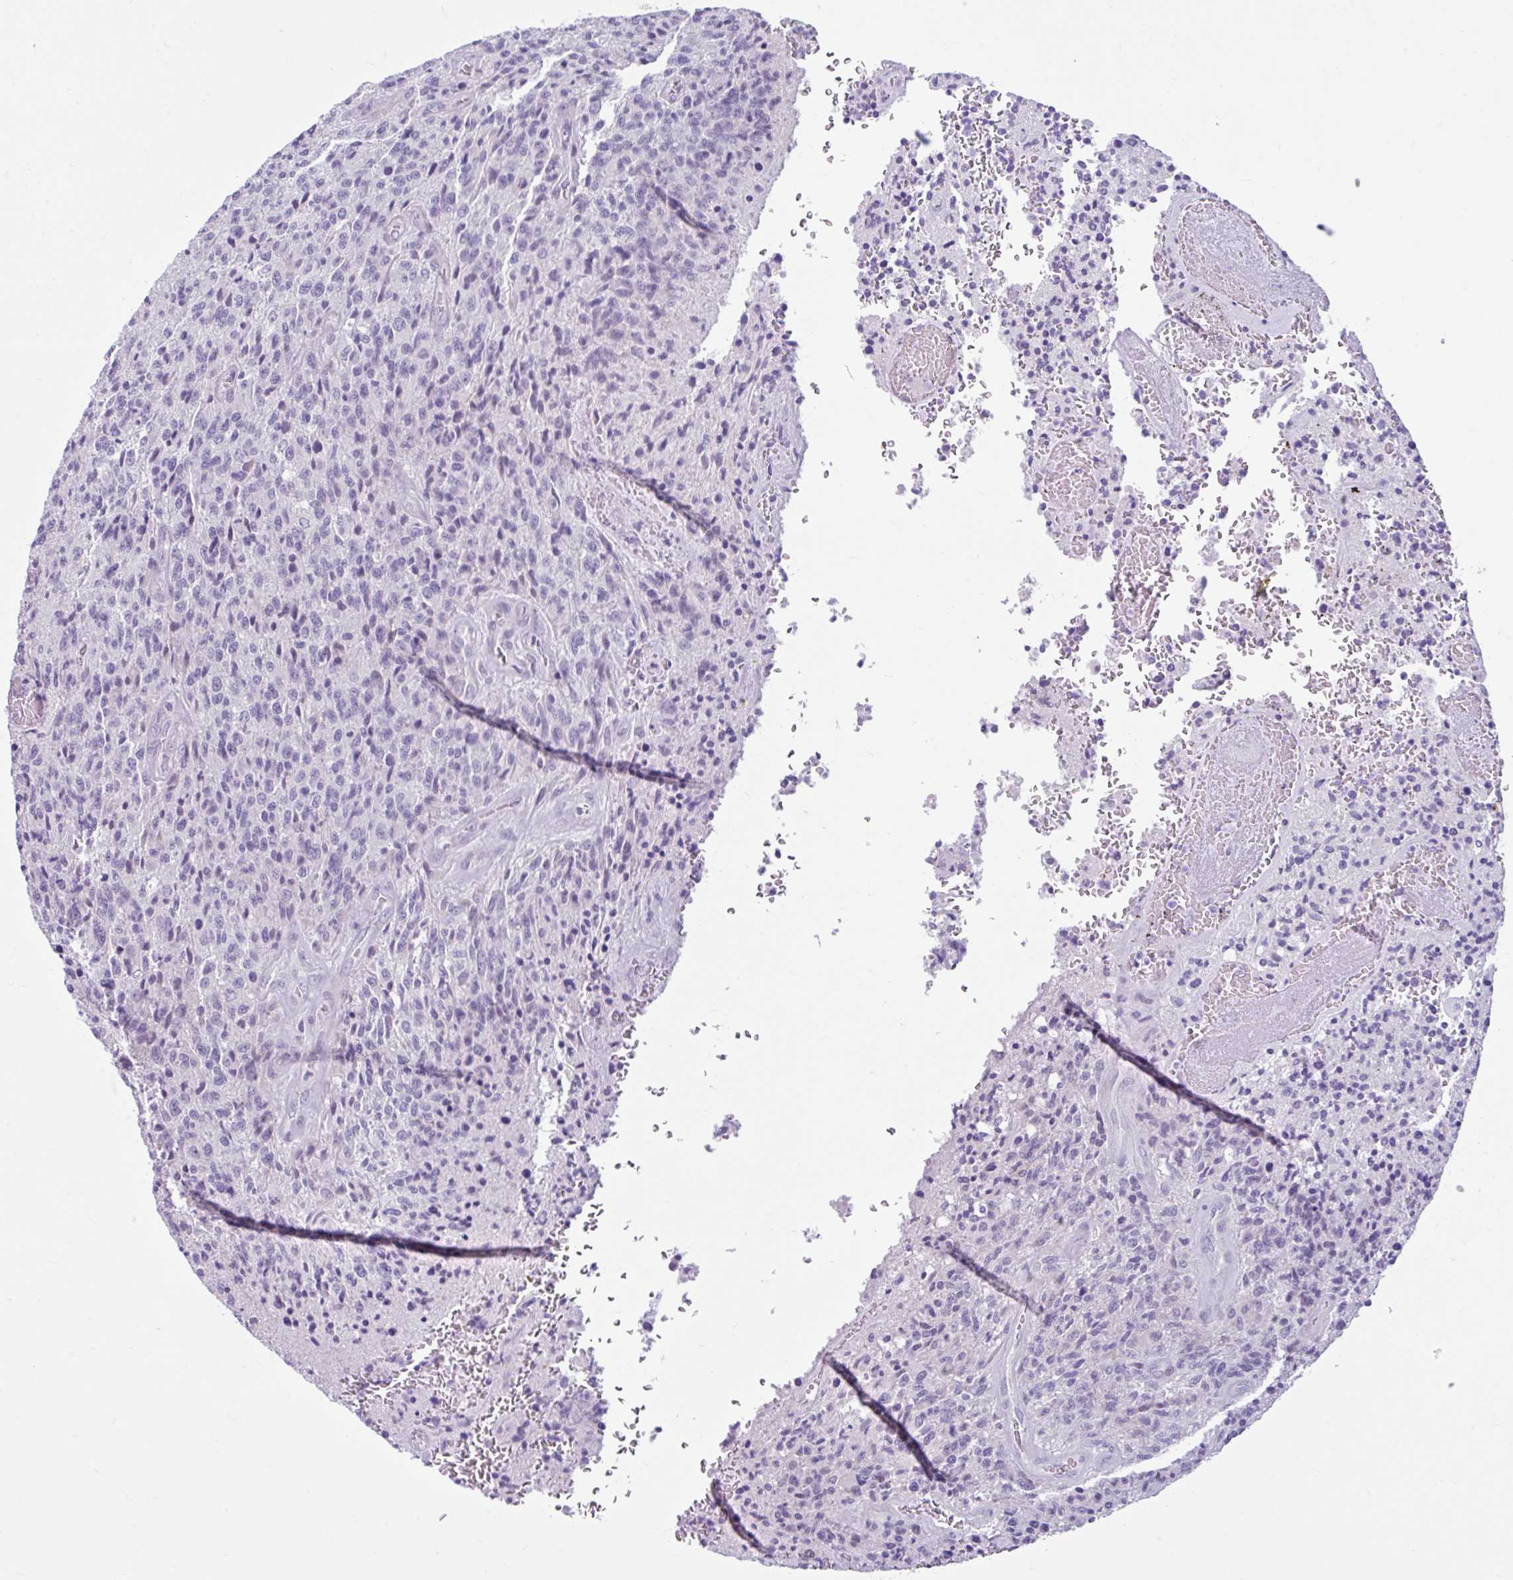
{"staining": {"intensity": "negative", "quantity": "none", "location": "none"}, "tissue": "glioma", "cell_type": "Tumor cells", "image_type": "cancer", "snomed": [{"axis": "morphology", "description": "Glioma, malignant, High grade"}, {"axis": "topography", "description": "Brain"}], "caption": "This is an immunohistochemistry photomicrograph of human malignant high-grade glioma. There is no expression in tumor cells.", "gene": "FAM153A", "patient": {"sex": "male", "age": 36}}